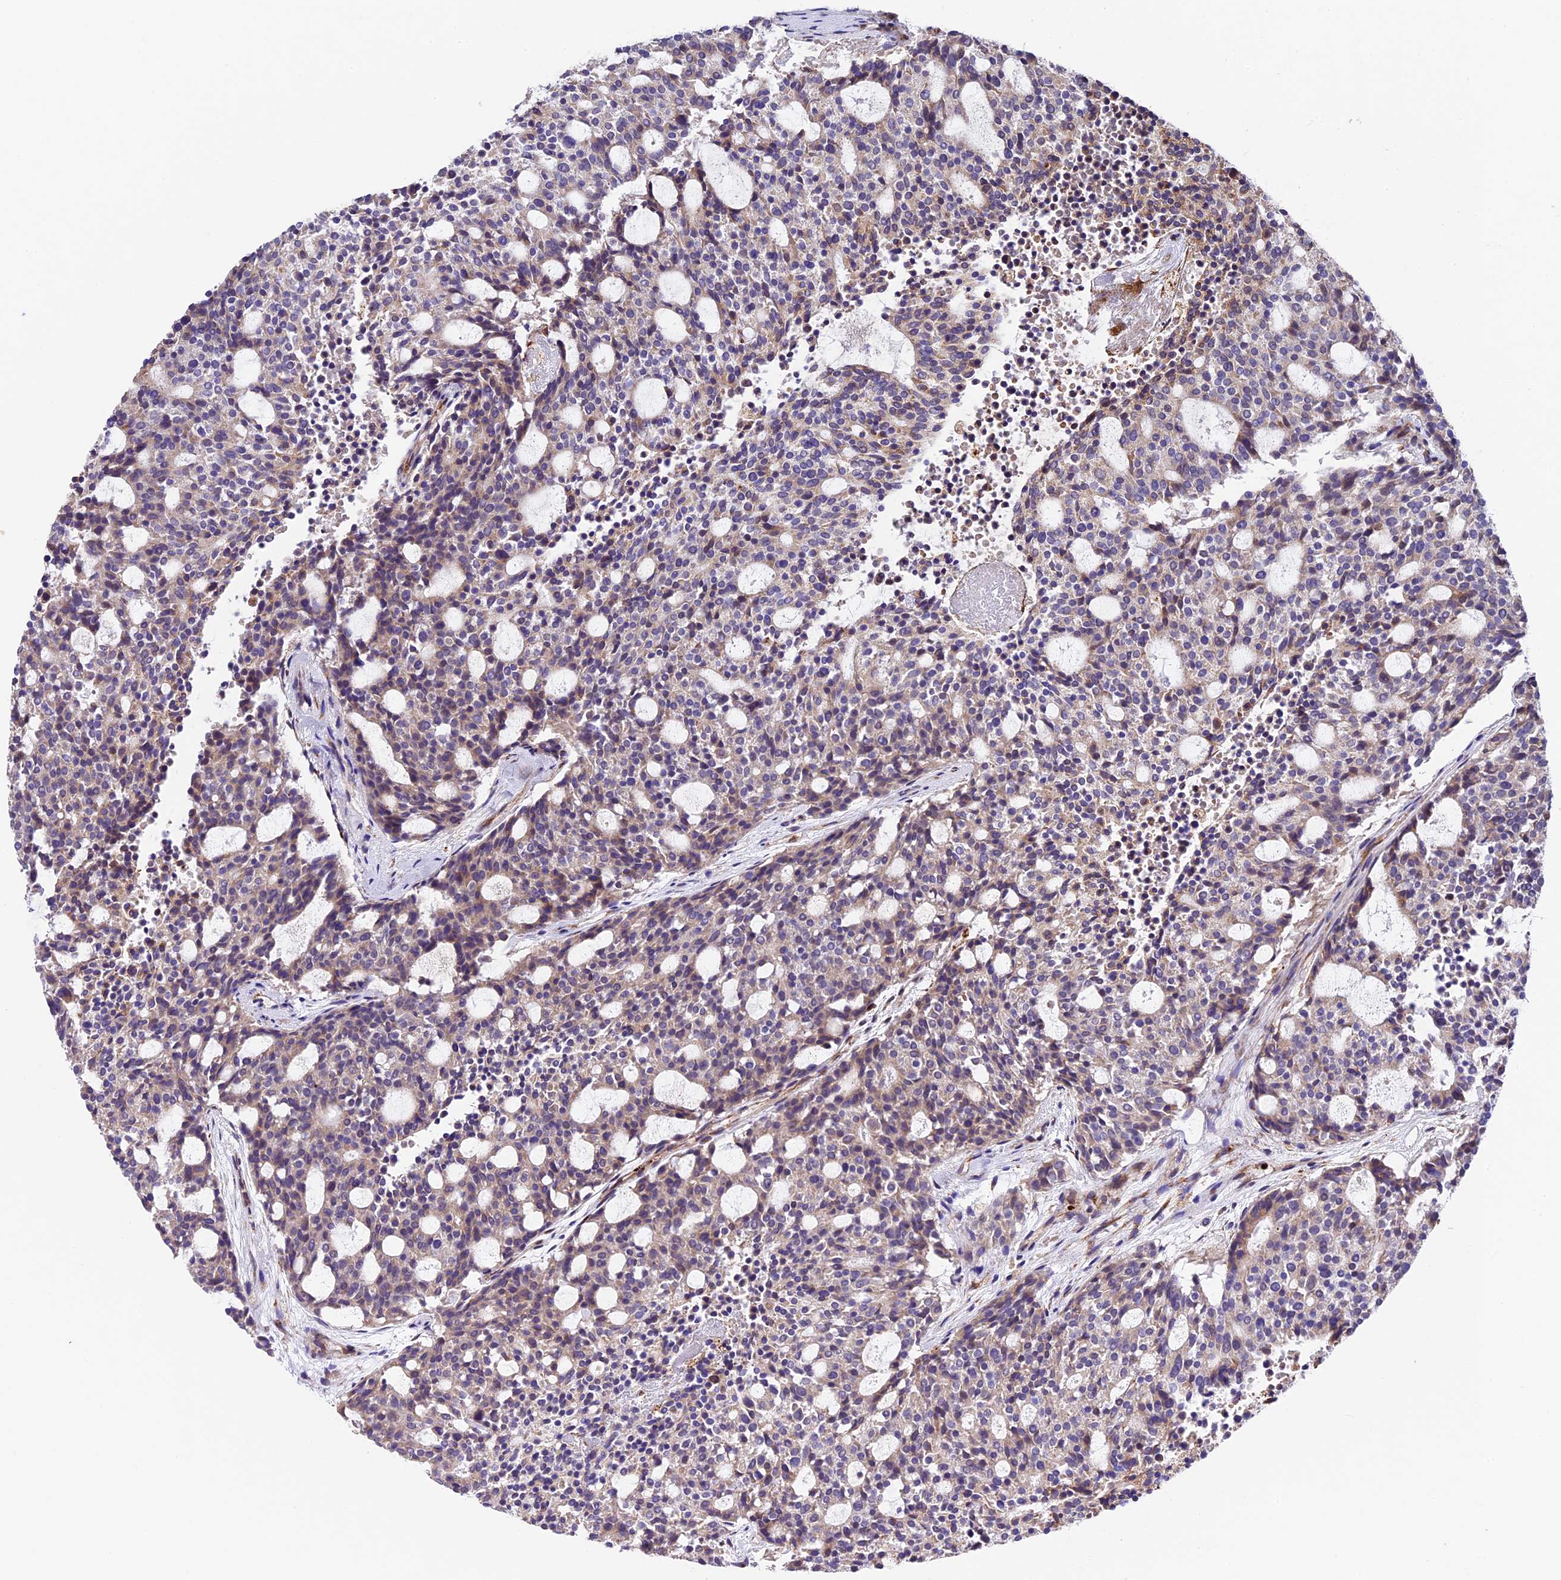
{"staining": {"intensity": "negative", "quantity": "none", "location": "none"}, "tissue": "carcinoid", "cell_type": "Tumor cells", "image_type": "cancer", "snomed": [{"axis": "morphology", "description": "Carcinoid, malignant, NOS"}, {"axis": "topography", "description": "Pancreas"}], "caption": "This is an IHC photomicrograph of human carcinoid. There is no staining in tumor cells.", "gene": "LSM7", "patient": {"sex": "female", "age": 54}}